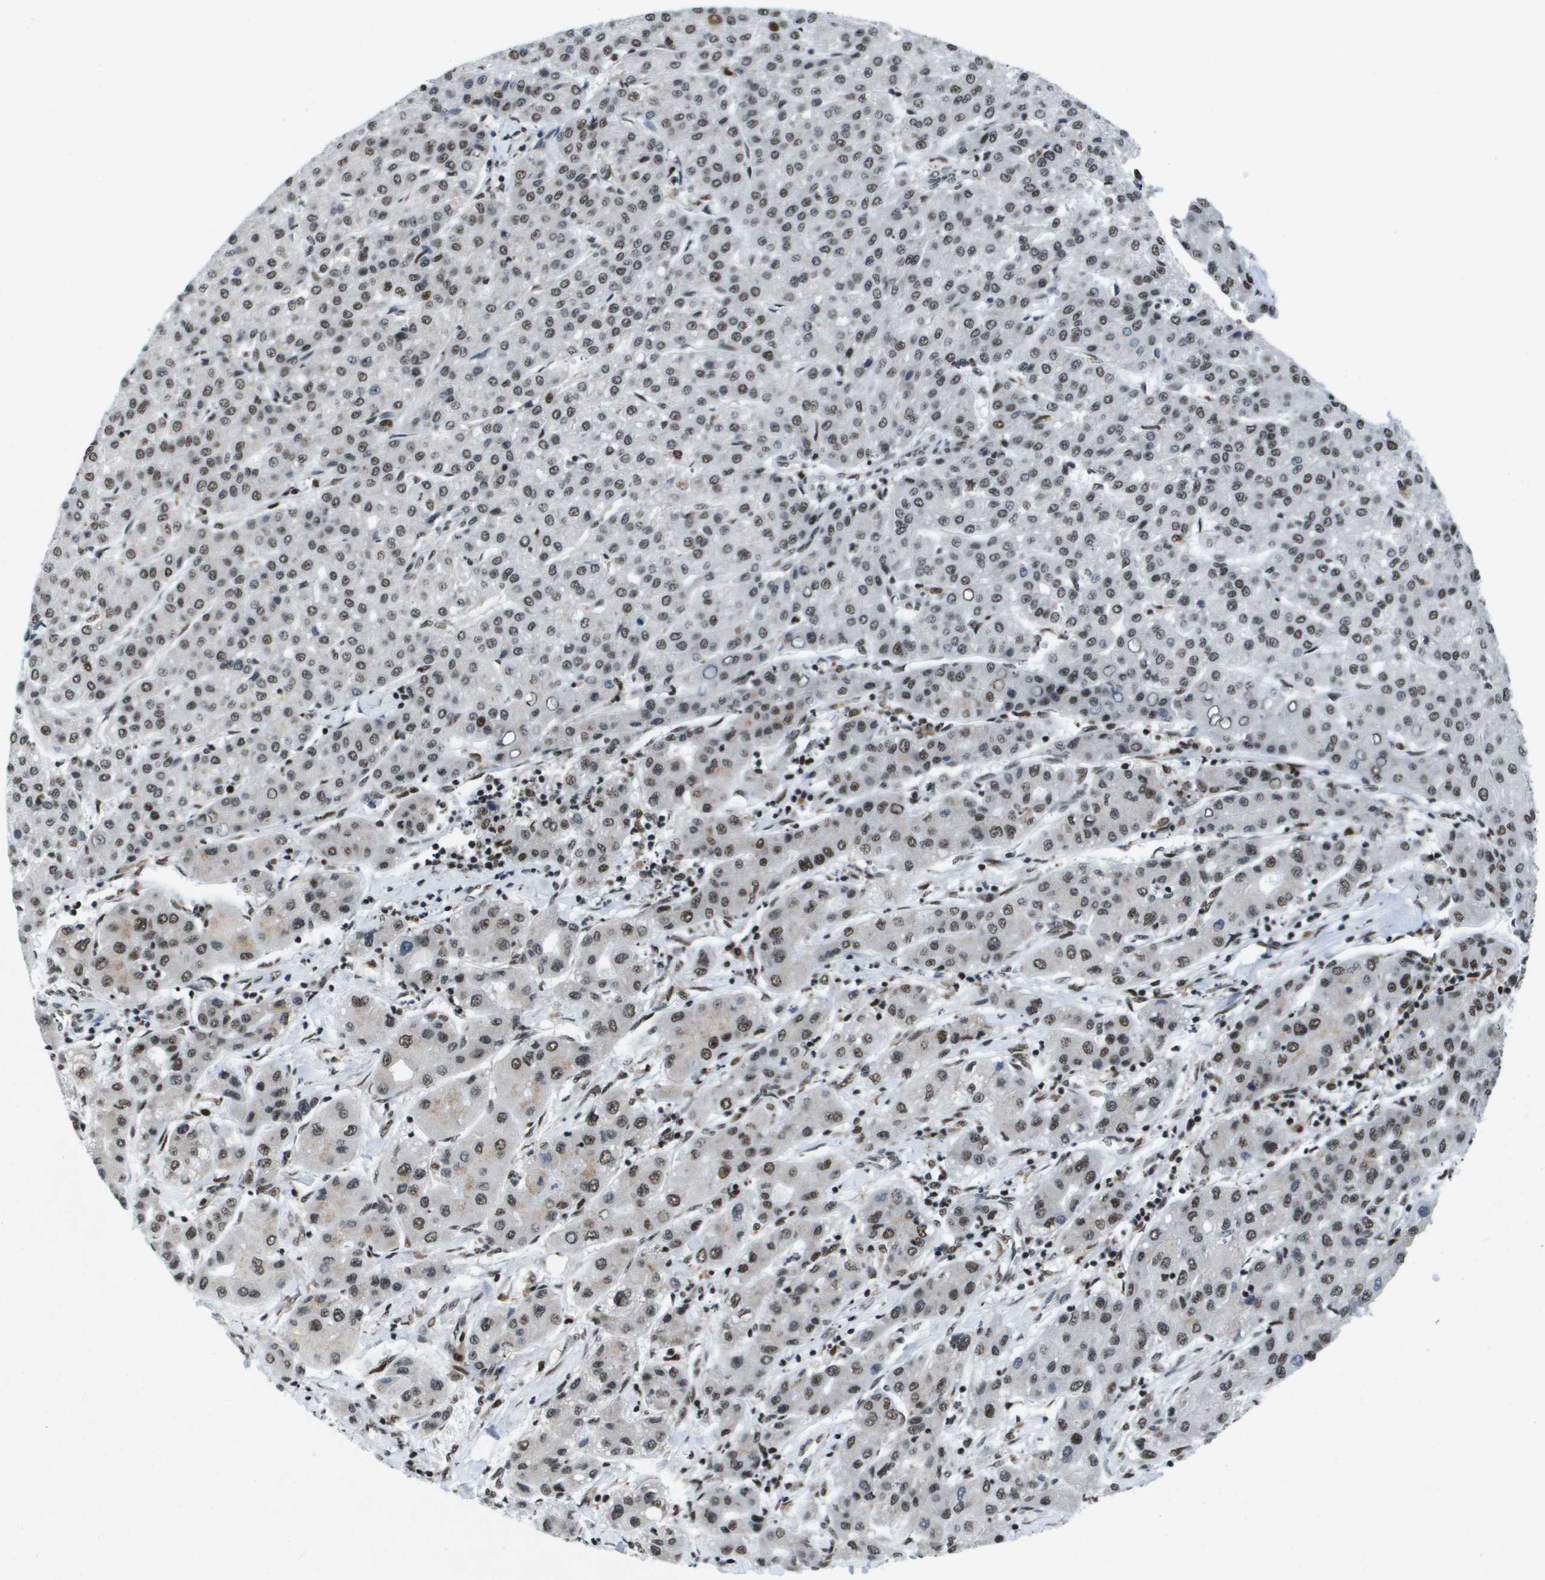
{"staining": {"intensity": "moderate", "quantity": ">75%", "location": "nuclear"}, "tissue": "liver cancer", "cell_type": "Tumor cells", "image_type": "cancer", "snomed": [{"axis": "morphology", "description": "Carcinoma, Hepatocellular, NOS"}, {"axis": "topography", "description": "Liver"}], "caption": "Brown immunohistochemical staining in human liver cancer displays moderate nuclear positivity in approximately >75% of tumor cells. (brown staining indicates protein expression, while blue staining denotes nuclei).", "gene": "NSRP1", "patient": {"sex": "male", "age": 65}}